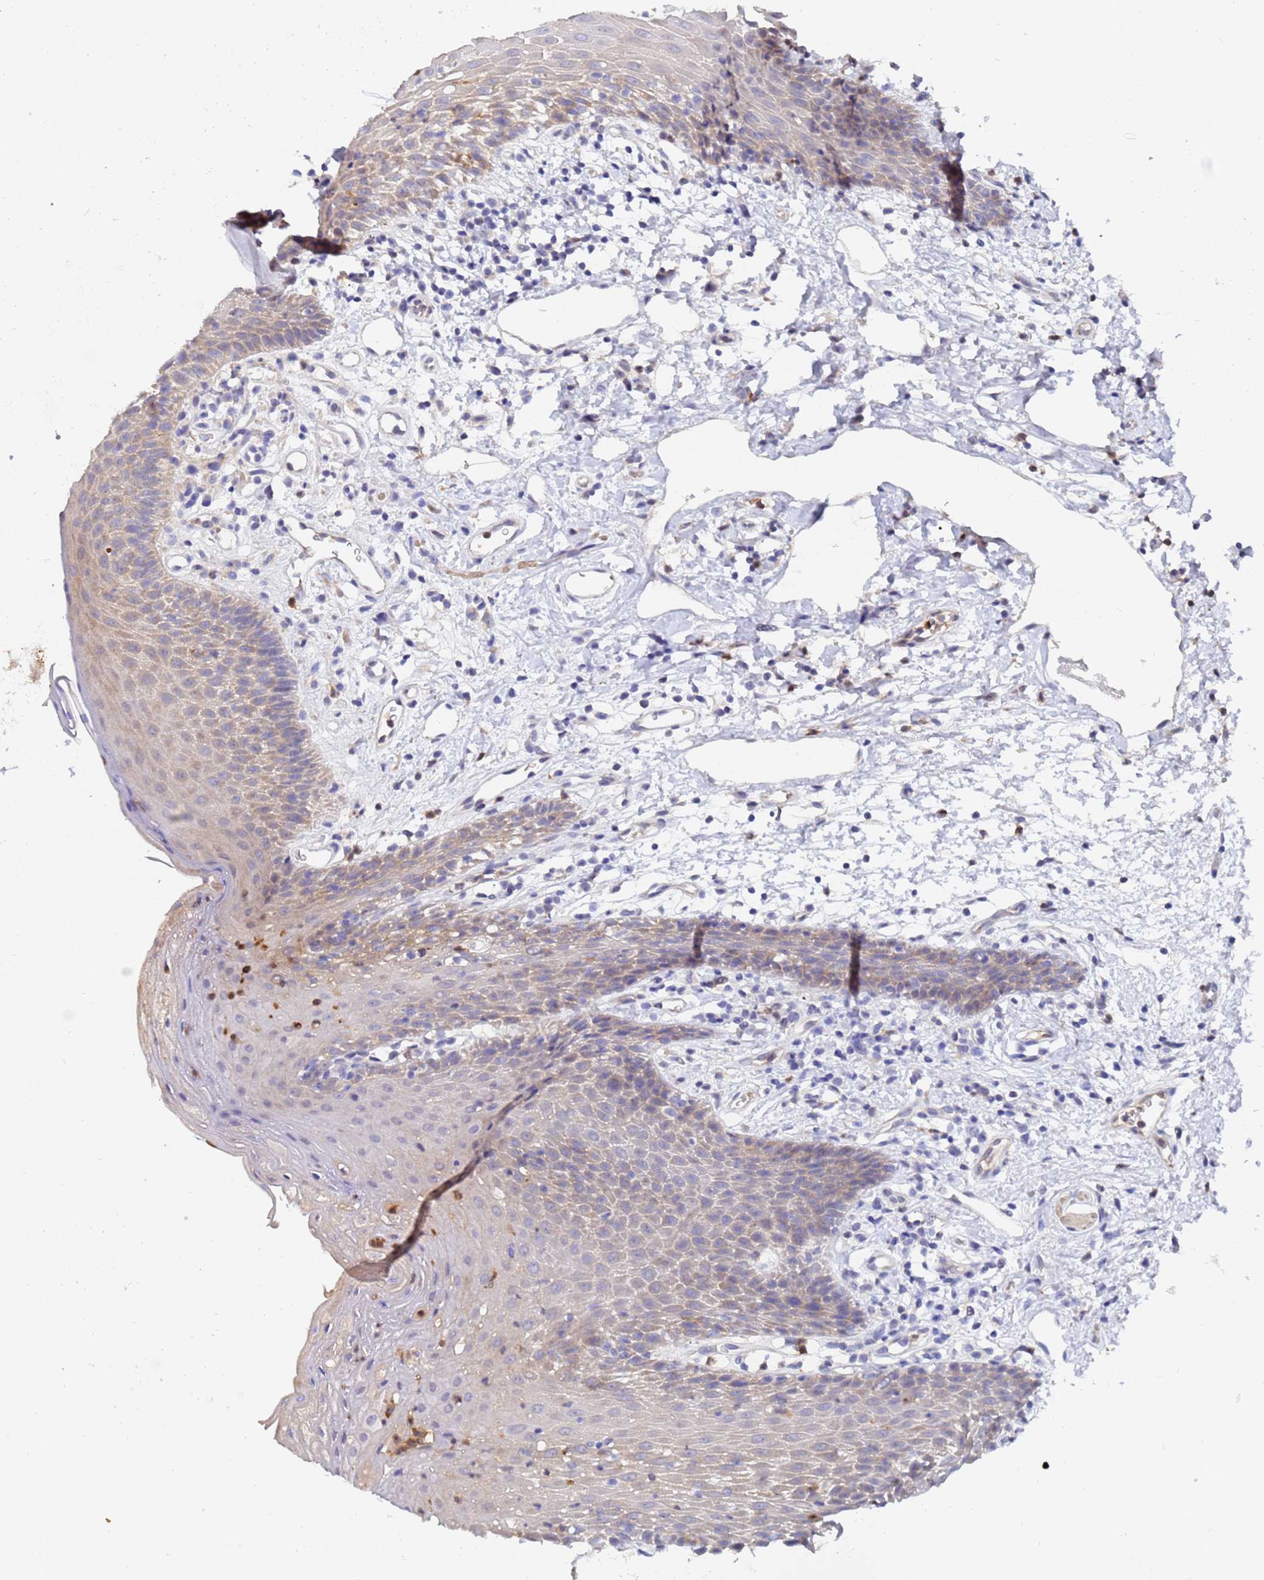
{"staining": {"intensity": "weak", "quantity": "25%-75%", "location": "cytoplasmic/membranous"}, "tissue": "oral mucosa", "cell_type": "Squamous epithelial cells", "image_type": "normal", "snomed": [{"axis": "morphology", "description": "Normal tissue, NOS"}, {"axis": "topography", "description": "Oral tissue"}, {"axis": "topography", "description": "Tounge, NOS"}], "caption": "Immunohistochemical staining of unremarkable human oral mucosa displays low levels of weak cytoplasmic/membranous positivity in about 25%-75% of squamous epithelial cells.", "gene": "TTLL11", "patient": {"sex": "female", "age": 59}}